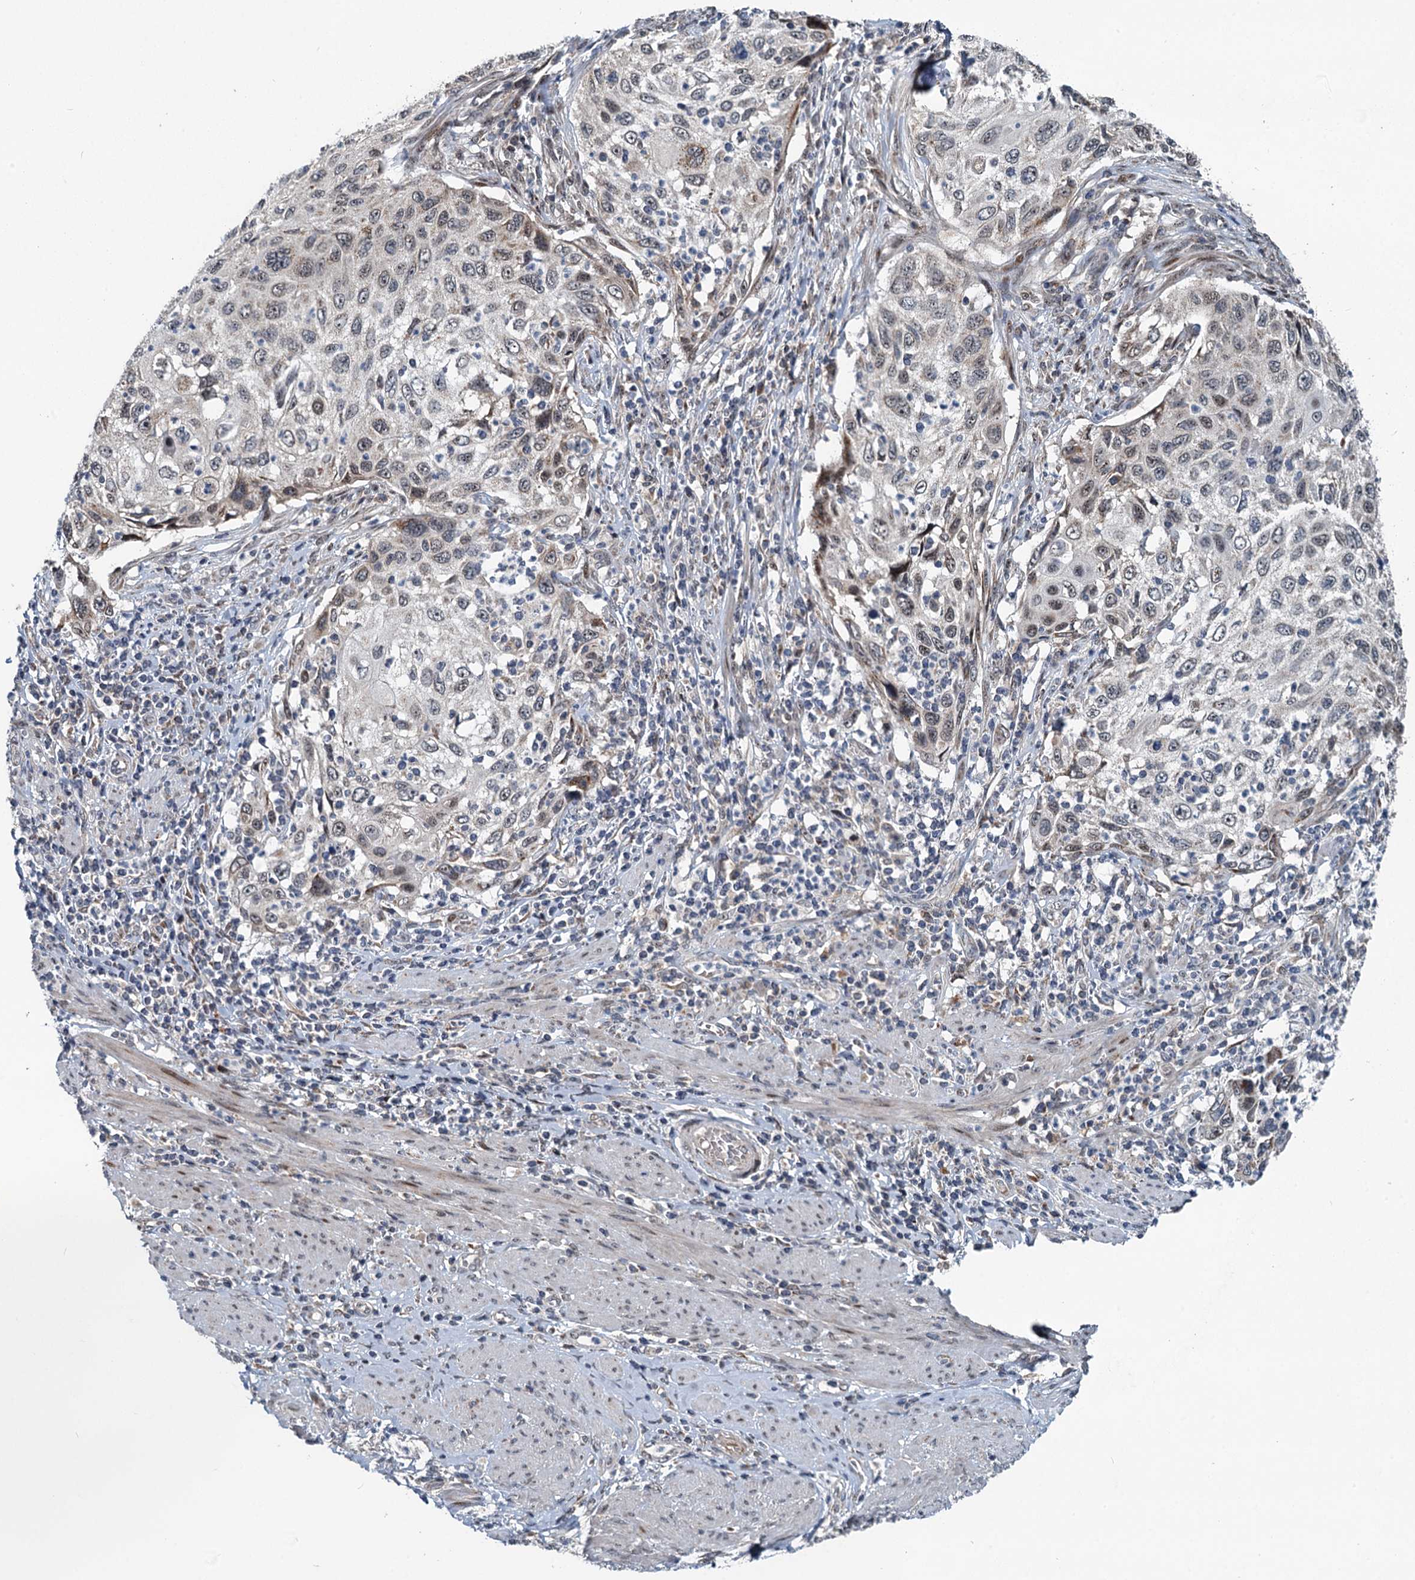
{"staining": {"intensity": "moderate", "quantity": "<25%", "location": "cytoplasmic/membranous"}, "tissue": "cervical cancer", "cell_type": "Tumor cells", "image_type": "cancer", "snomed": [{"axis": "morphology", "description": "Squamous cell carcinoma, NOS"}, {"axis": "topography", "description": "Cervix"}], "caption": "IHC (DAB) staining of human cervical cancer (squamous cell carcinoma) displays moderate cytoplasmic/membranous protein expression in about <25% of tumor cells.", "gene": "RITA1", "patient": {"sex": "female", "age": 70}}